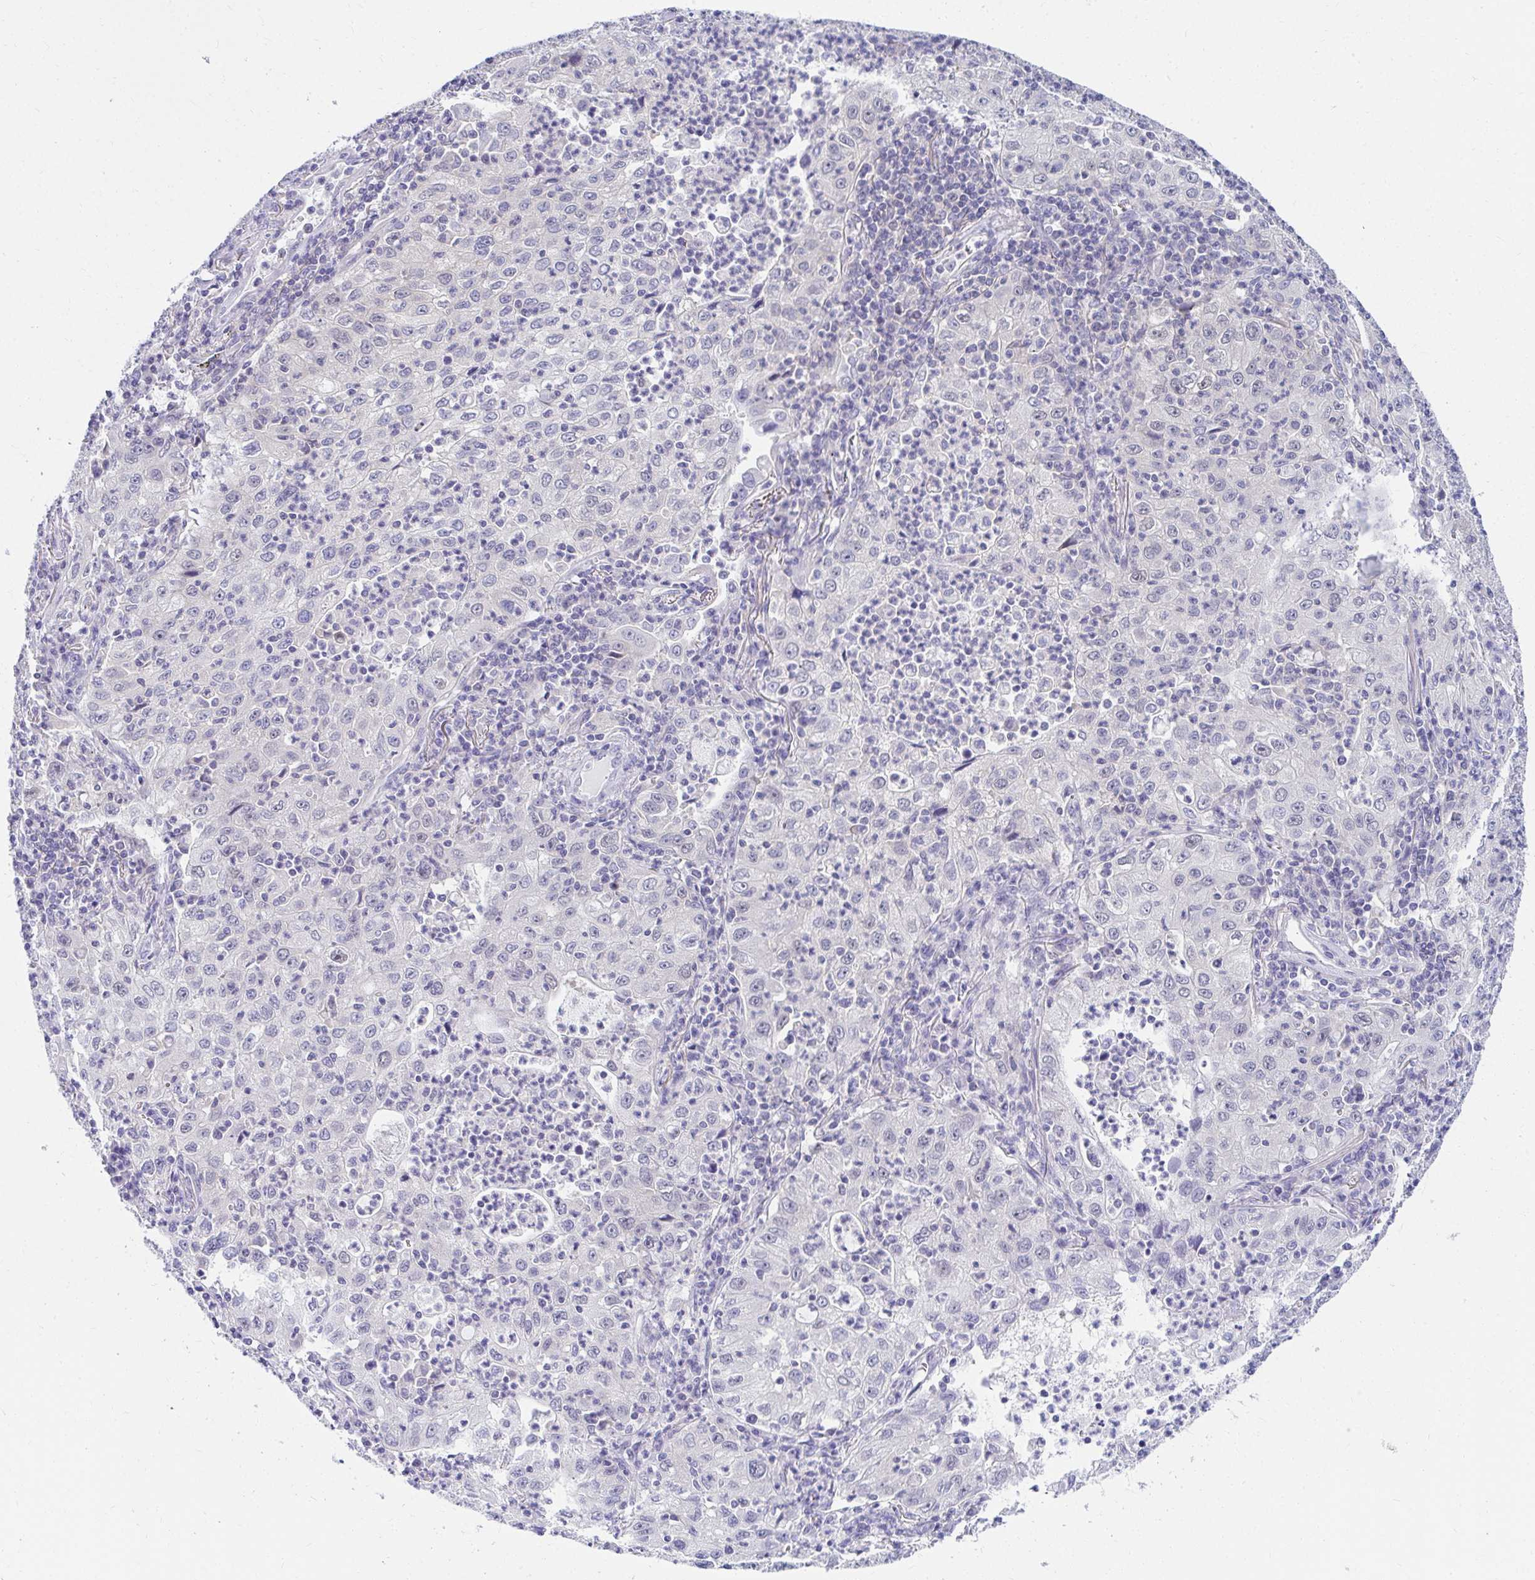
{"staining": {"intensity": "negative", "quantity": "none", "location": "none"}, "tissue": "lung cancer", "cell_type": "Tumor cells", "image_type": "cancer", "snomed": [{"axis": "morphology", "description": "Squamous cell carcinoma, NOS"}, {"axis": "topography", "description": "Lung"}], "caption": "The micrograph shows no staining of tumor cells in squamous cell carcinoma (lung).", "gene": "C19orf81", "patient": {"sex": "male", "age": 71}}